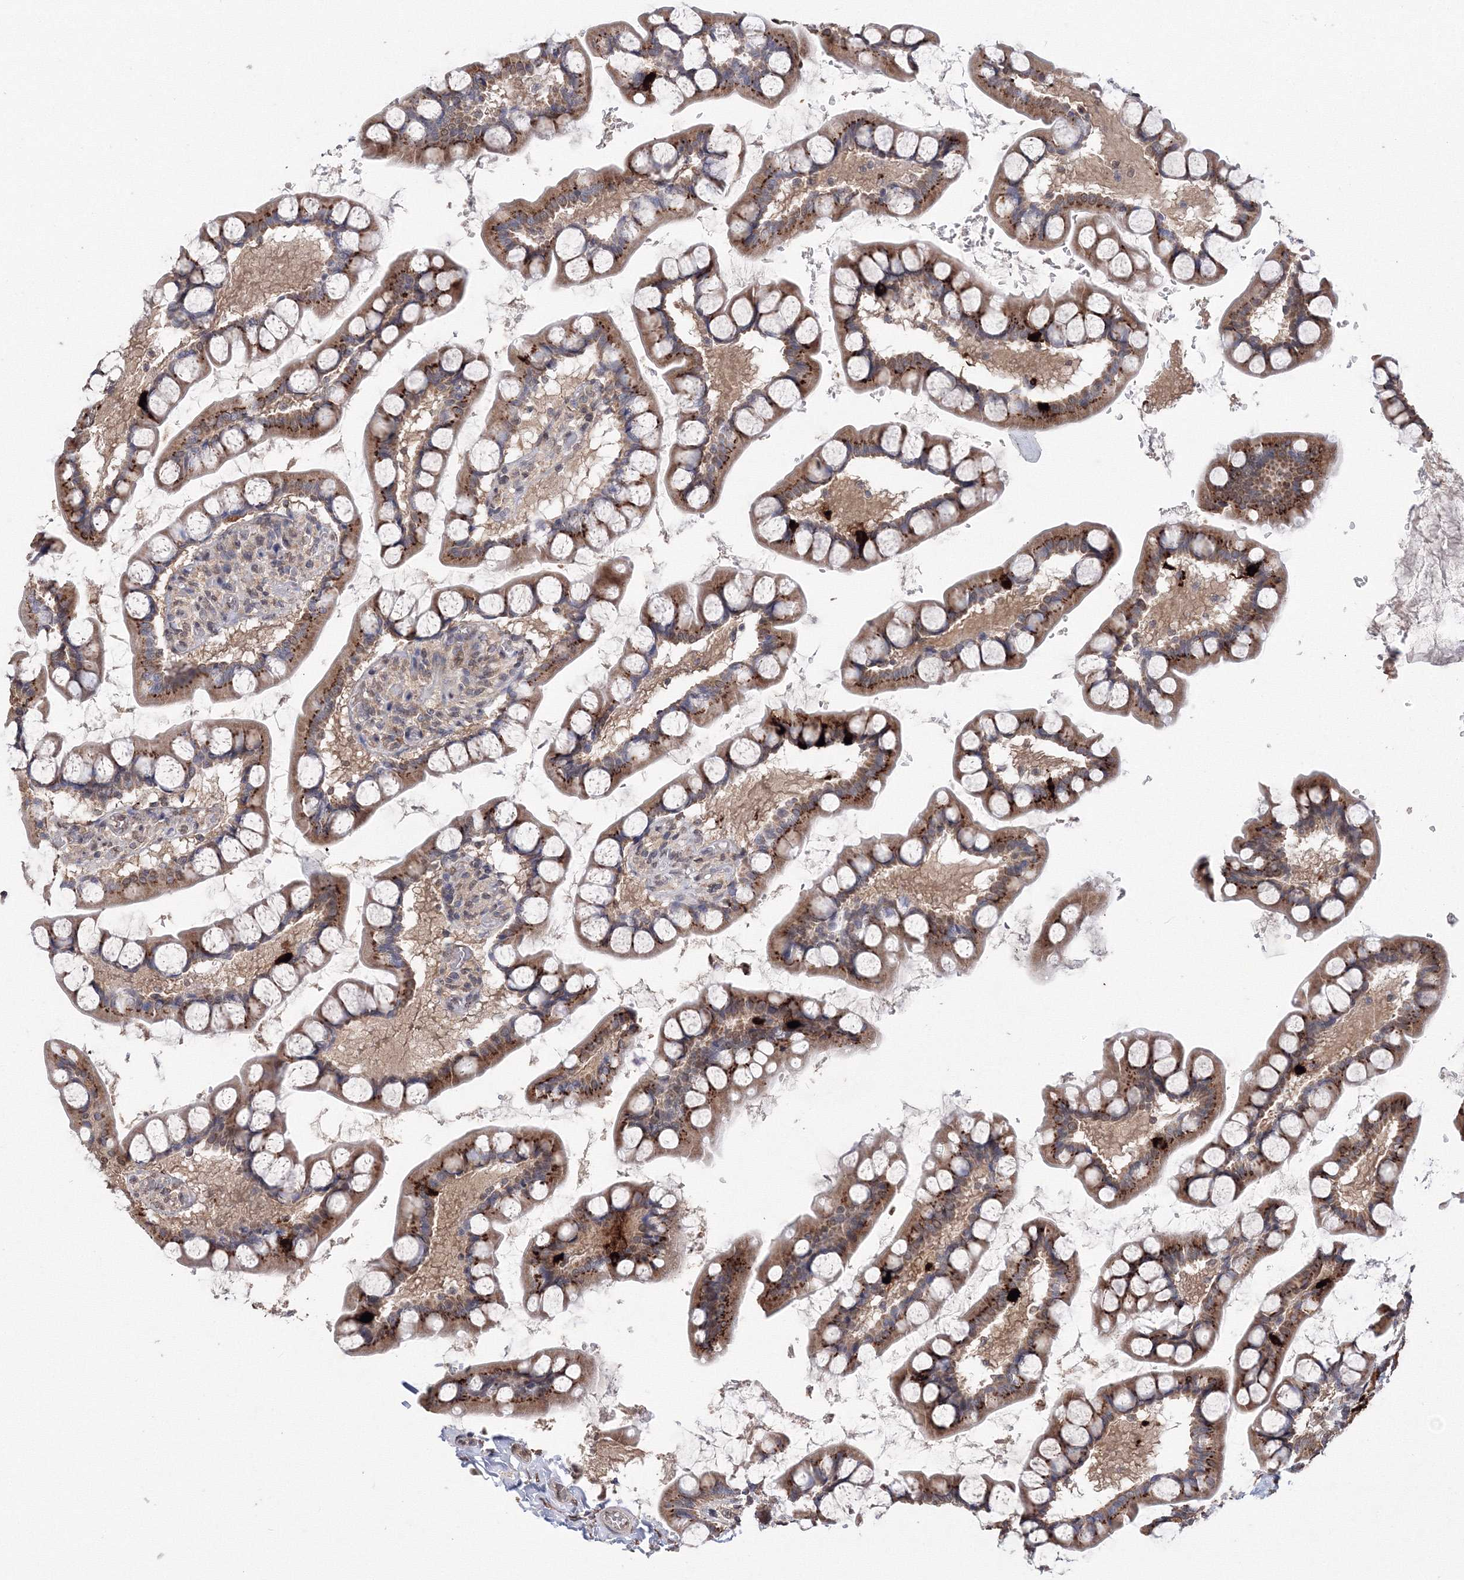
{"staining": {"intensity": "strong", "quantity": ">75%", "location": "cytoplasmic/membranous"}, "tissue": "small intestine", "cell_type": "Glandular cells", "image_type": "normal", "snomed": [{"axis": "morphology", "description": "Normal tissue, NOS"}, {"axis": "topography", "description": "Small intestine"}], "caption": "This photomicrograph shows IHC staining of unremarkable human small intestine, with high strong cytoplasmic/membranous staining in about >75% of glandular cells.", "gene": "GPN1", "patient": {"sex": "male", "age": 52}}